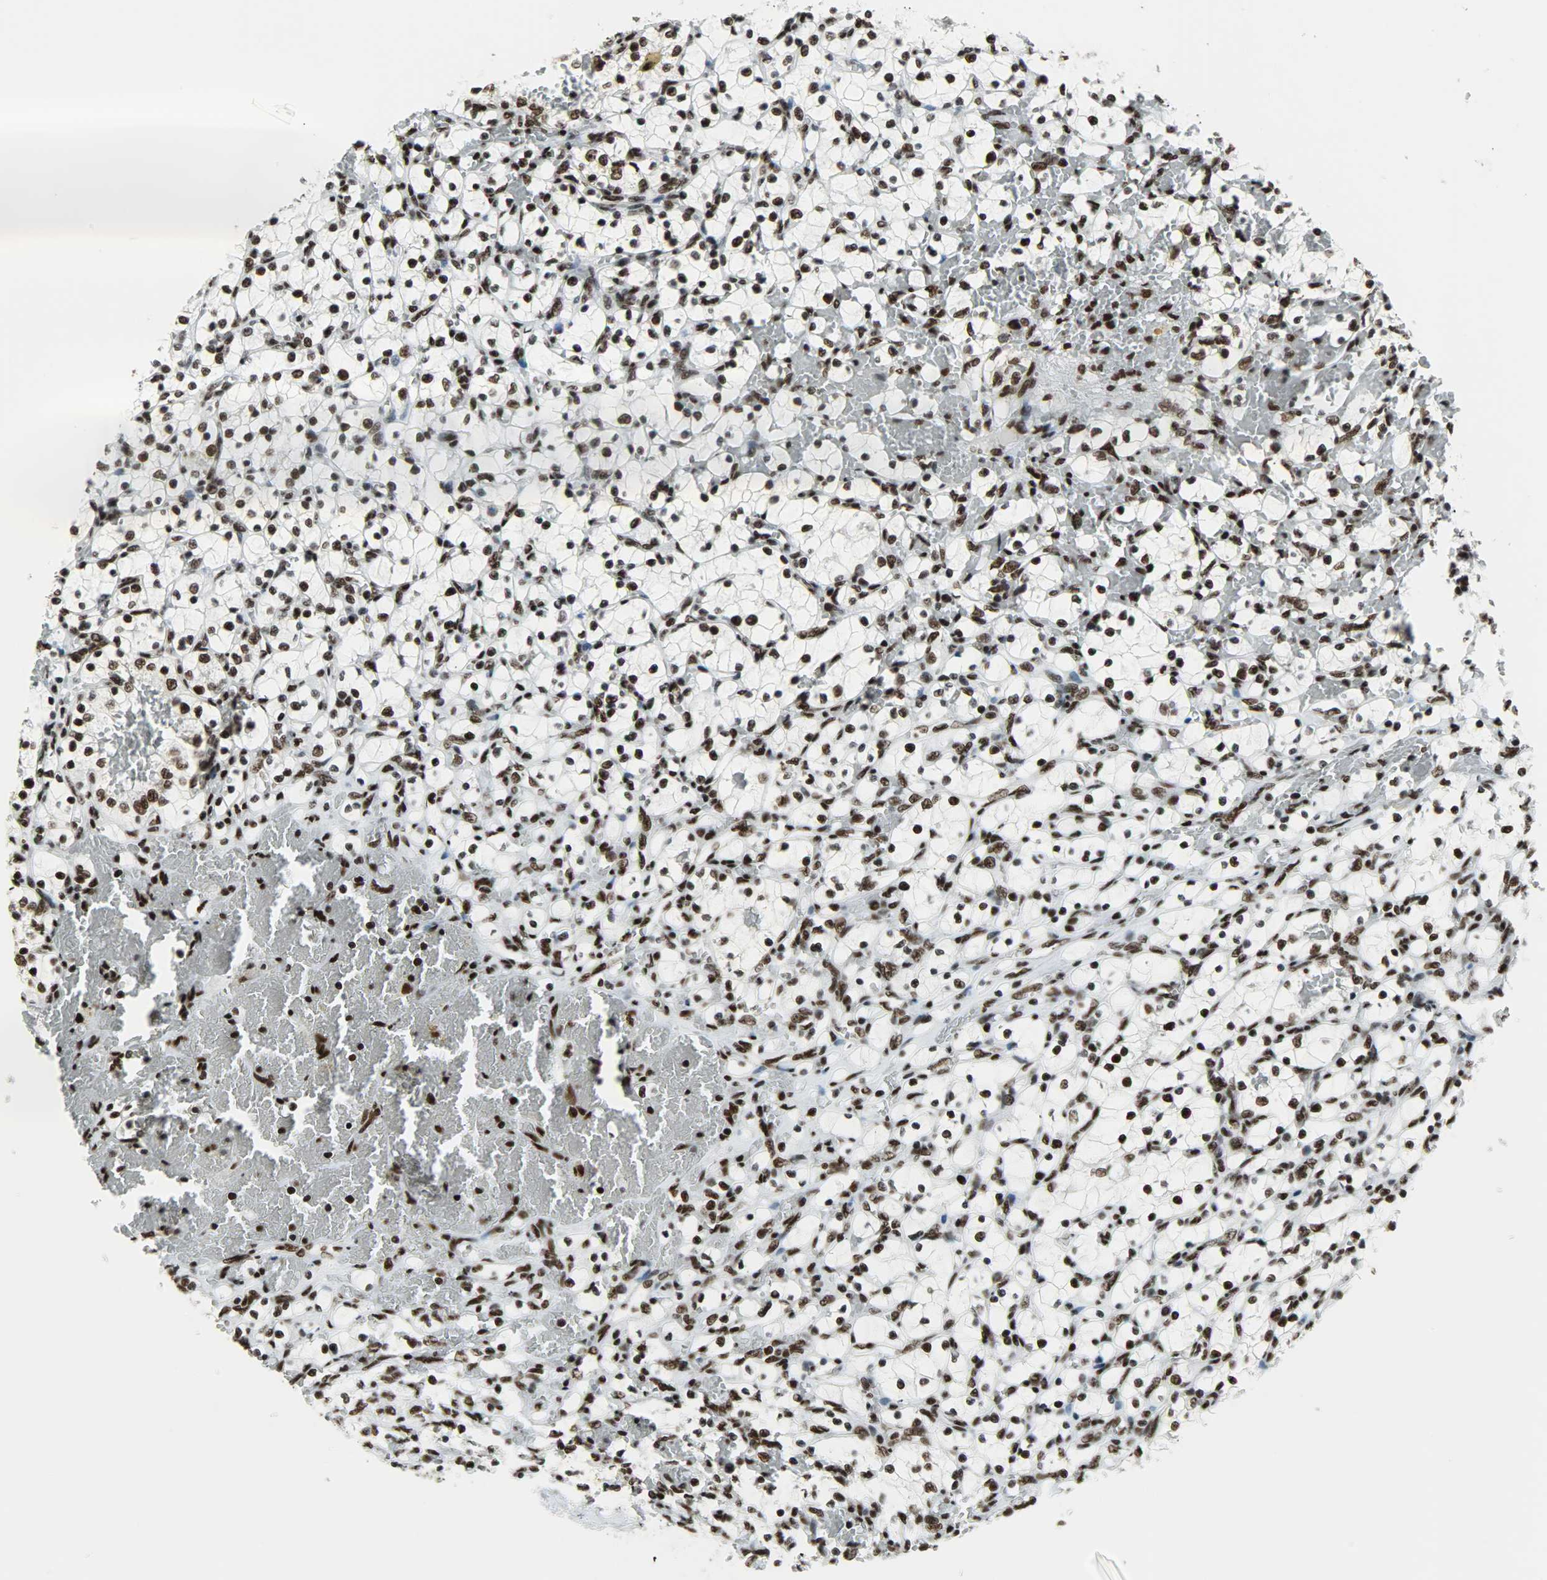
{"staining": {"intensity": "strong", "quantity": ">75%", "location": "nuclear"}, "tissue": "renal cancer", "cell_type": "Tumor cells", "image_type": "cancer", "snomed": [{"axis": "morphology", "description": "Adenocarcinoma, NOS"}, {"axis": "topography", "description": "Kidney"}], "caption": "Renal adenocarcinoma stained for a protein reveals strong nuclear positivity in tumor cells.", "gene": "SNRPA", "patient": {"sex": "female", "age": 69}}